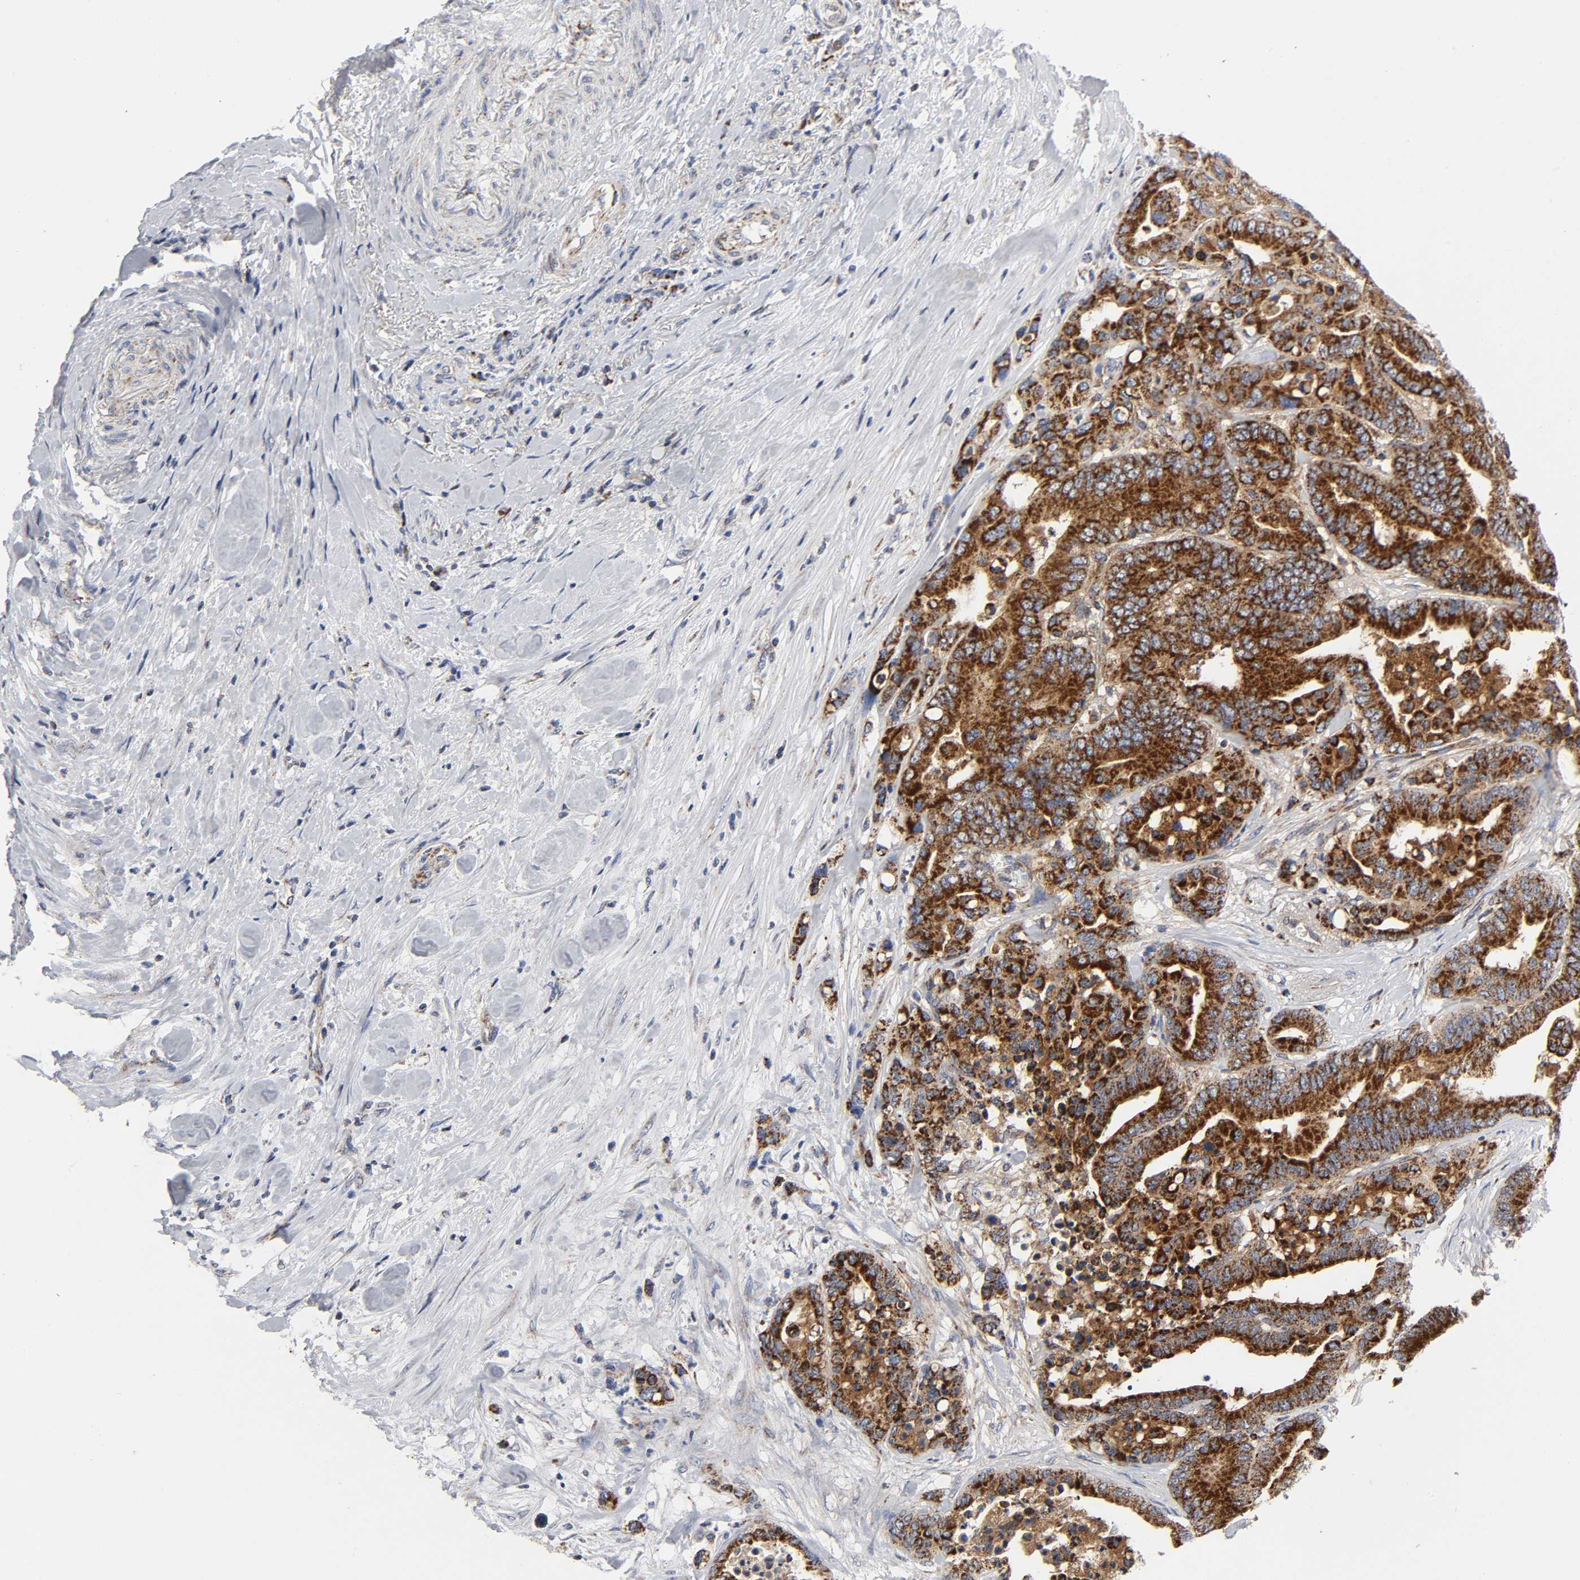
{"staining": {"intensity": "strong", "quantity": ">75%", "location": "cytoplasmic/membranous"}, "tissue": "colorectal cancer", "cell_type": "Tumor cells", "image_type": "cancer", "snomed": [{"axis": "morphology", "description": "Adenocarcinoma, NOS"}, {"axis": "topography", "description": "Colon"}], "caption": "The photomicrograph demonstrates staining of colorectal cancer (adenocarcinoma), revealing strong cytoplasmic/membranous protein expression (brown color) within tumor cells.", "gene": "AOPEP", "patient": {"sex": "male", "age": 82}}